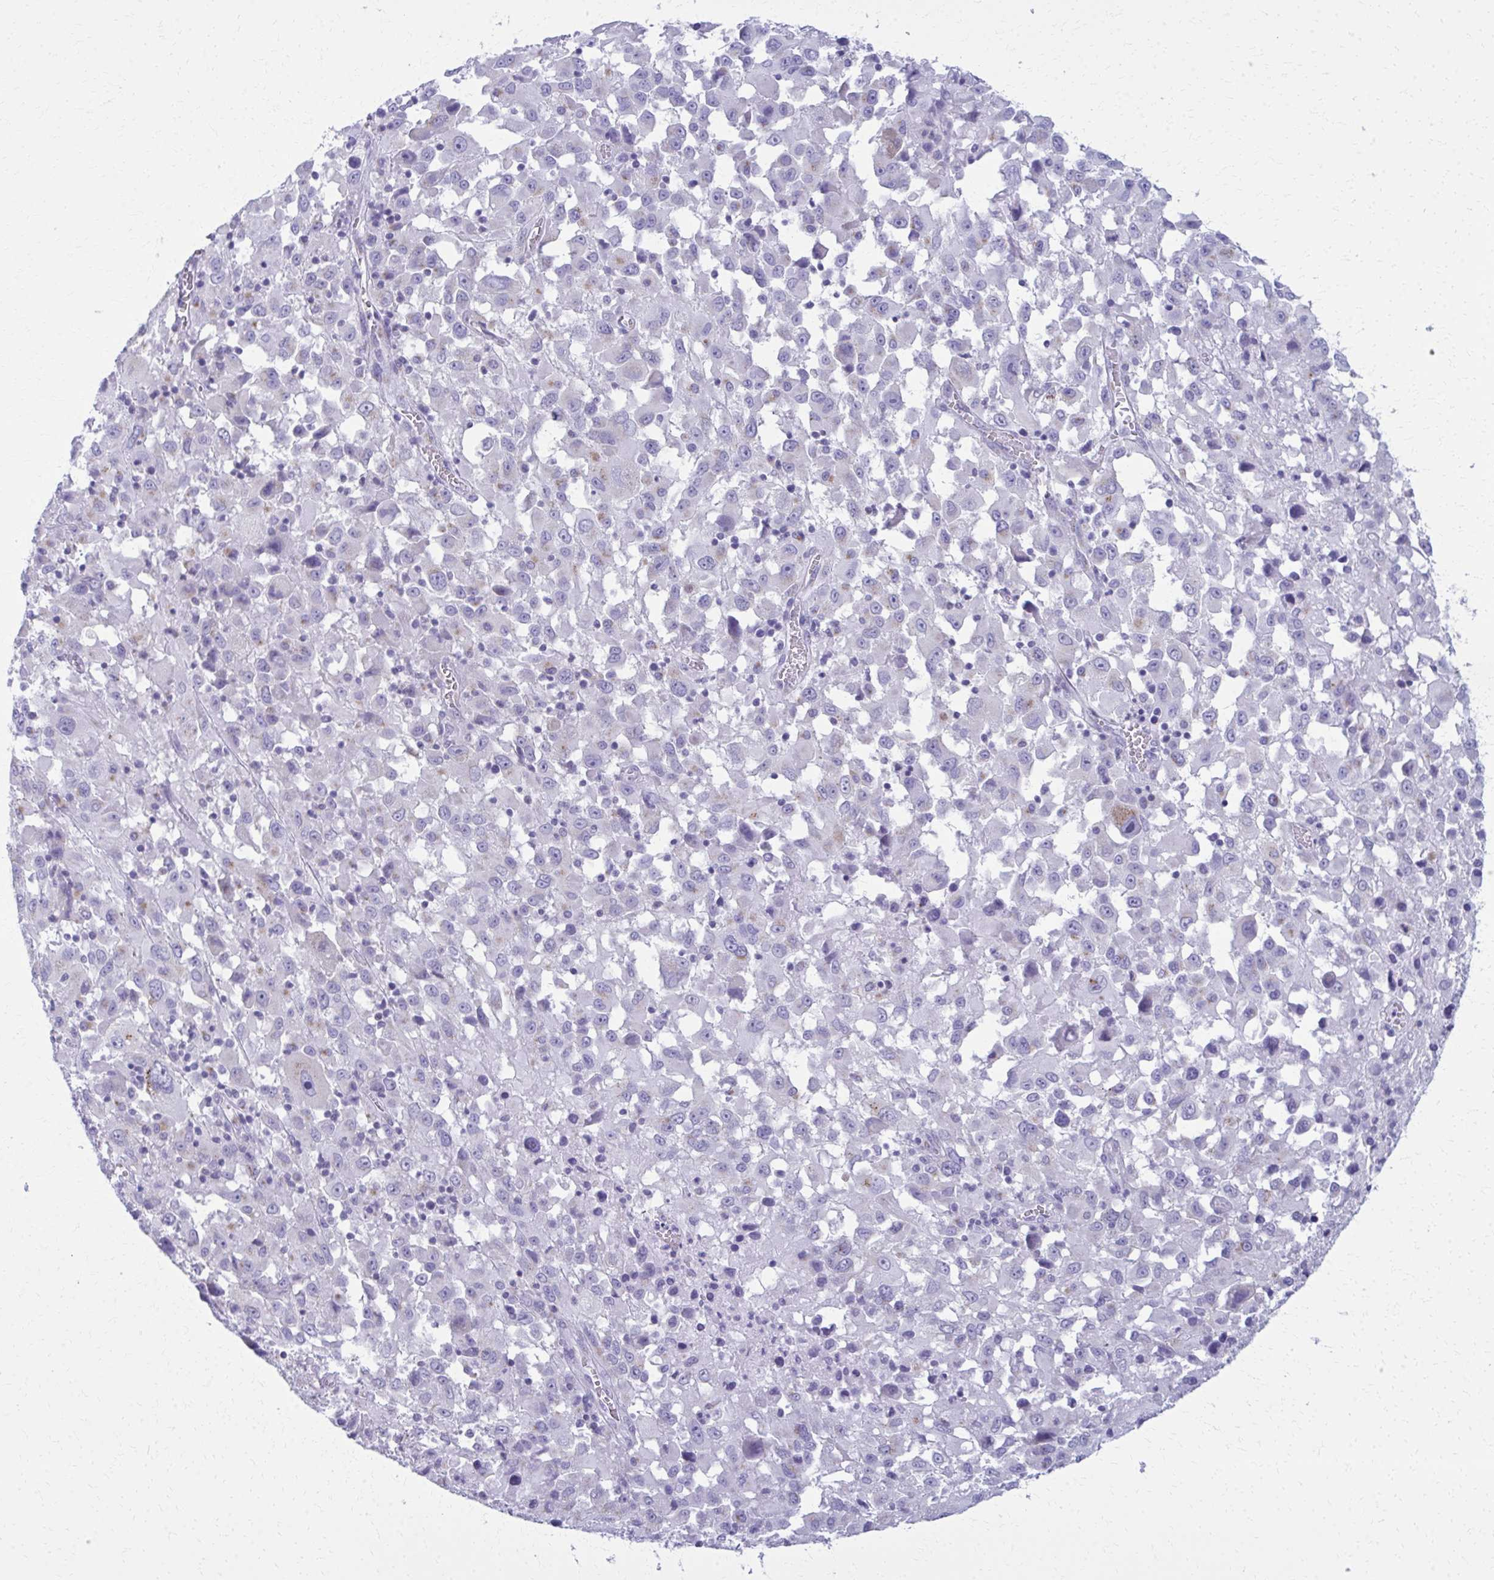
{"staining": {"intensity": "negative", "quantity": "none", "location": "none"}, "tissue": "melanoma", "cell_type": "Tumor cells", "image_type": "cancer", "snomed": [{"axis": "morphology", "description": "Malignant melanoma, Metastatic site"}, {"axis": "topography", "description": "Soft tissue"}], "caption": "Immunohistochemistry (IHC) of melanoma shows no staining in tumor cells.", "gene": "SCLY", "patient": {"sex": "male", "age": 50}}